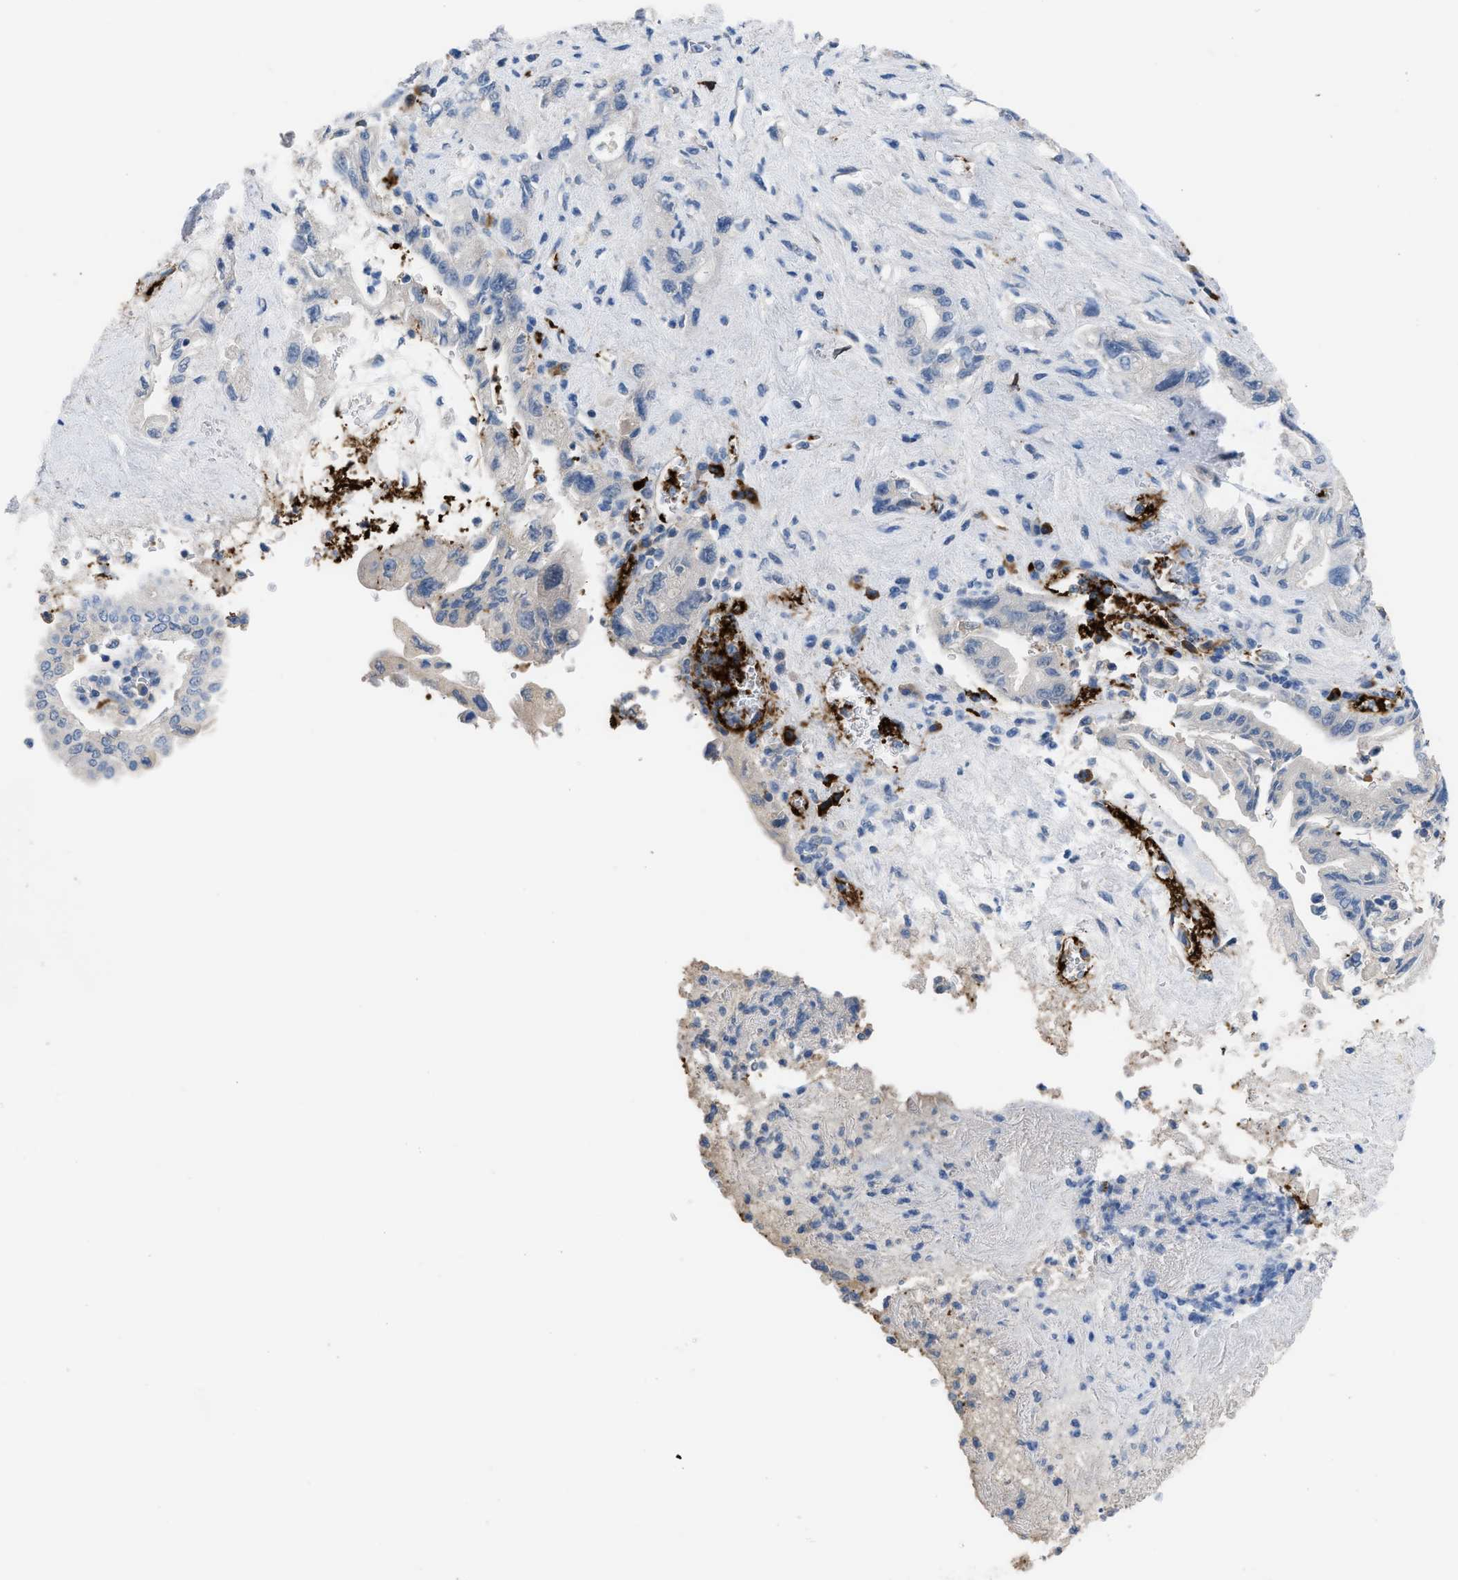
{"staining": {"intensity": "negative", "quantity": "none", "location": "none"}, "tissue": "pancreatic cancer", "cell_type": "Tumor cells", "image_type": "cancer", "snomed": [{"axis": "morphology", "description": "Adenocarcinoma, NOS"}, {"axis": "topography", "description": "Pancreas"}], "caption": "Photomicrograph shows no protein staining in tumor cells of pancreatic cancer tissue.", "gene": "FGF18", "patient": {"sex": "female", "age": 73}}